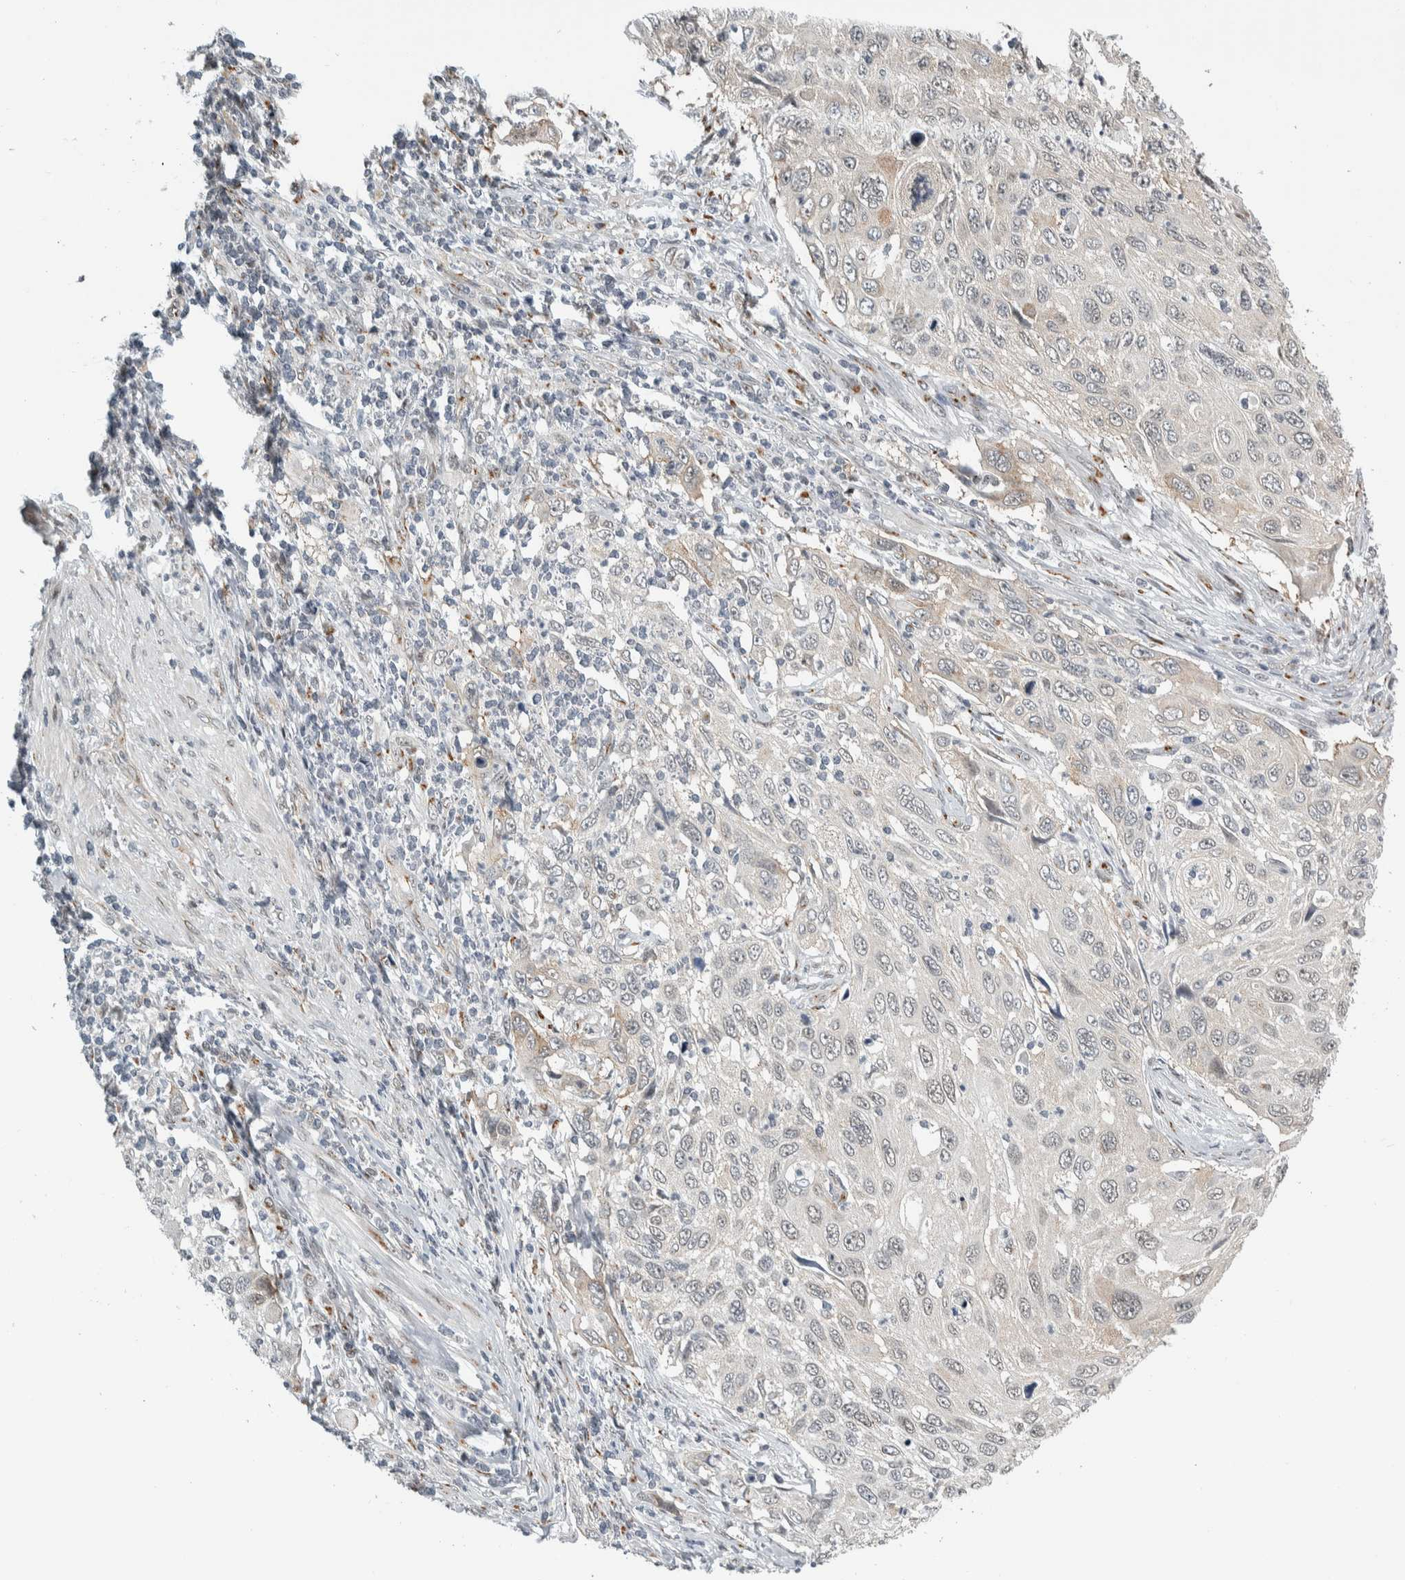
{"staining": {"intensity": "weak", "quantity": "<25%", "location": "cytoplasmic/membranous"}, "tissue": "cervical cancer", "cell_type": "Tumor cells", "image_type": "cancer", "snomed": [{"axis": "morphology", "description": "Squamous cell carcinoma, NOS"}, {"axis": "topography", "description": "Cervix"}], "caption": "Tumor cells are negative for protein expression in human cervical cancer (squamous cell carcinoma).", "gene": "ZMYND8", "patient": {"sex": "female", "age": 70}}